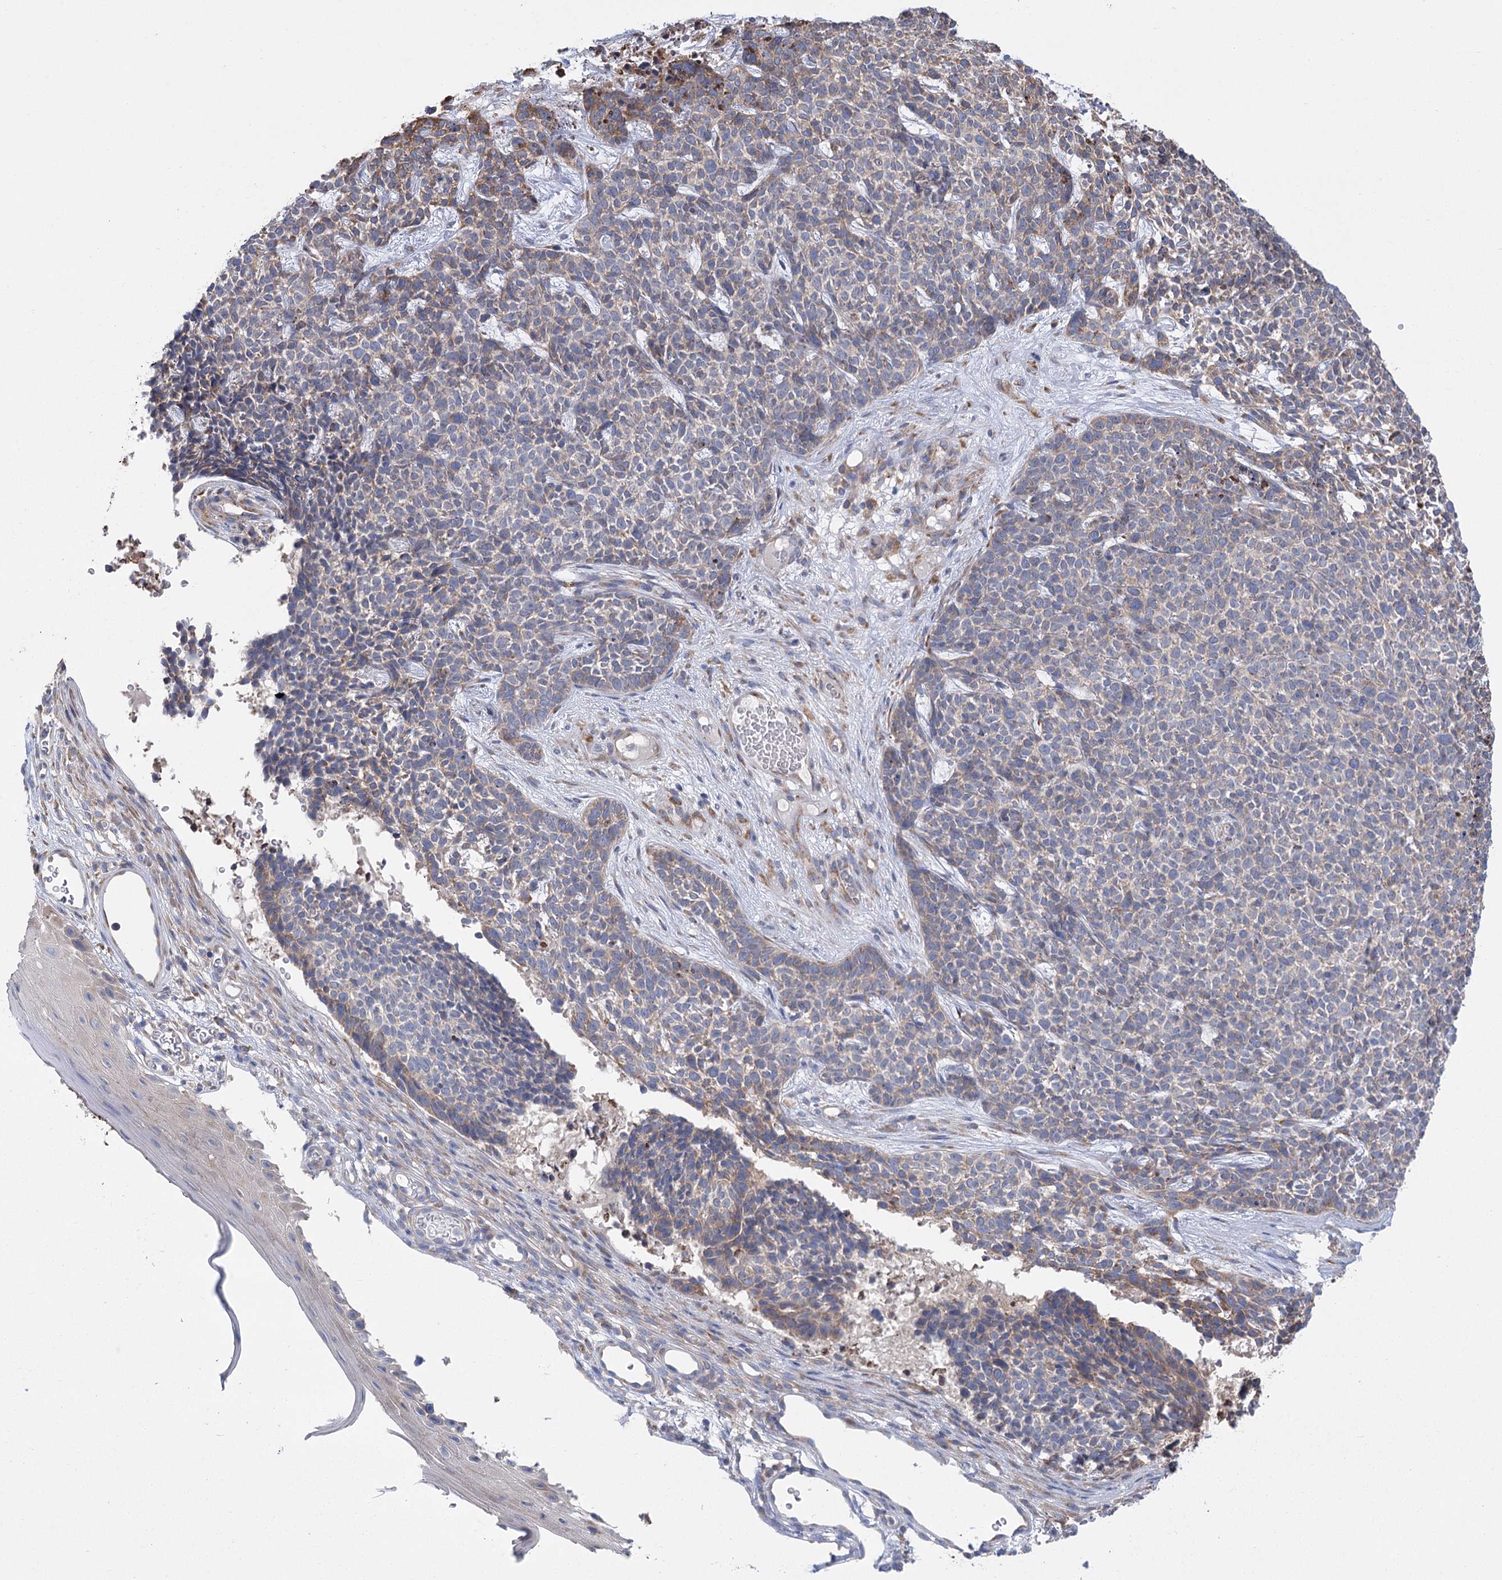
{"staining": {"intensity": "moderate", "quantity": "<25%", "location": "cytoplasmic/membranous"}, "tissue": "skin cancer", "cell_type": "Tumor cells", "image_type": "cancer", "snomed": [{"axis": "morphology", "description": "Basal cell carcinoma"}, {"axis": "topography", "description": "Skin"}], "caption": "The photomicrograph exhibits a brown stain indicating the presence of a protein in the cytoplasmic/membranous of tumor cells in skin cancer (basal cell carcinoma).", "gene": "METTL24", "patient": {"sex": "female", "age": 84}}